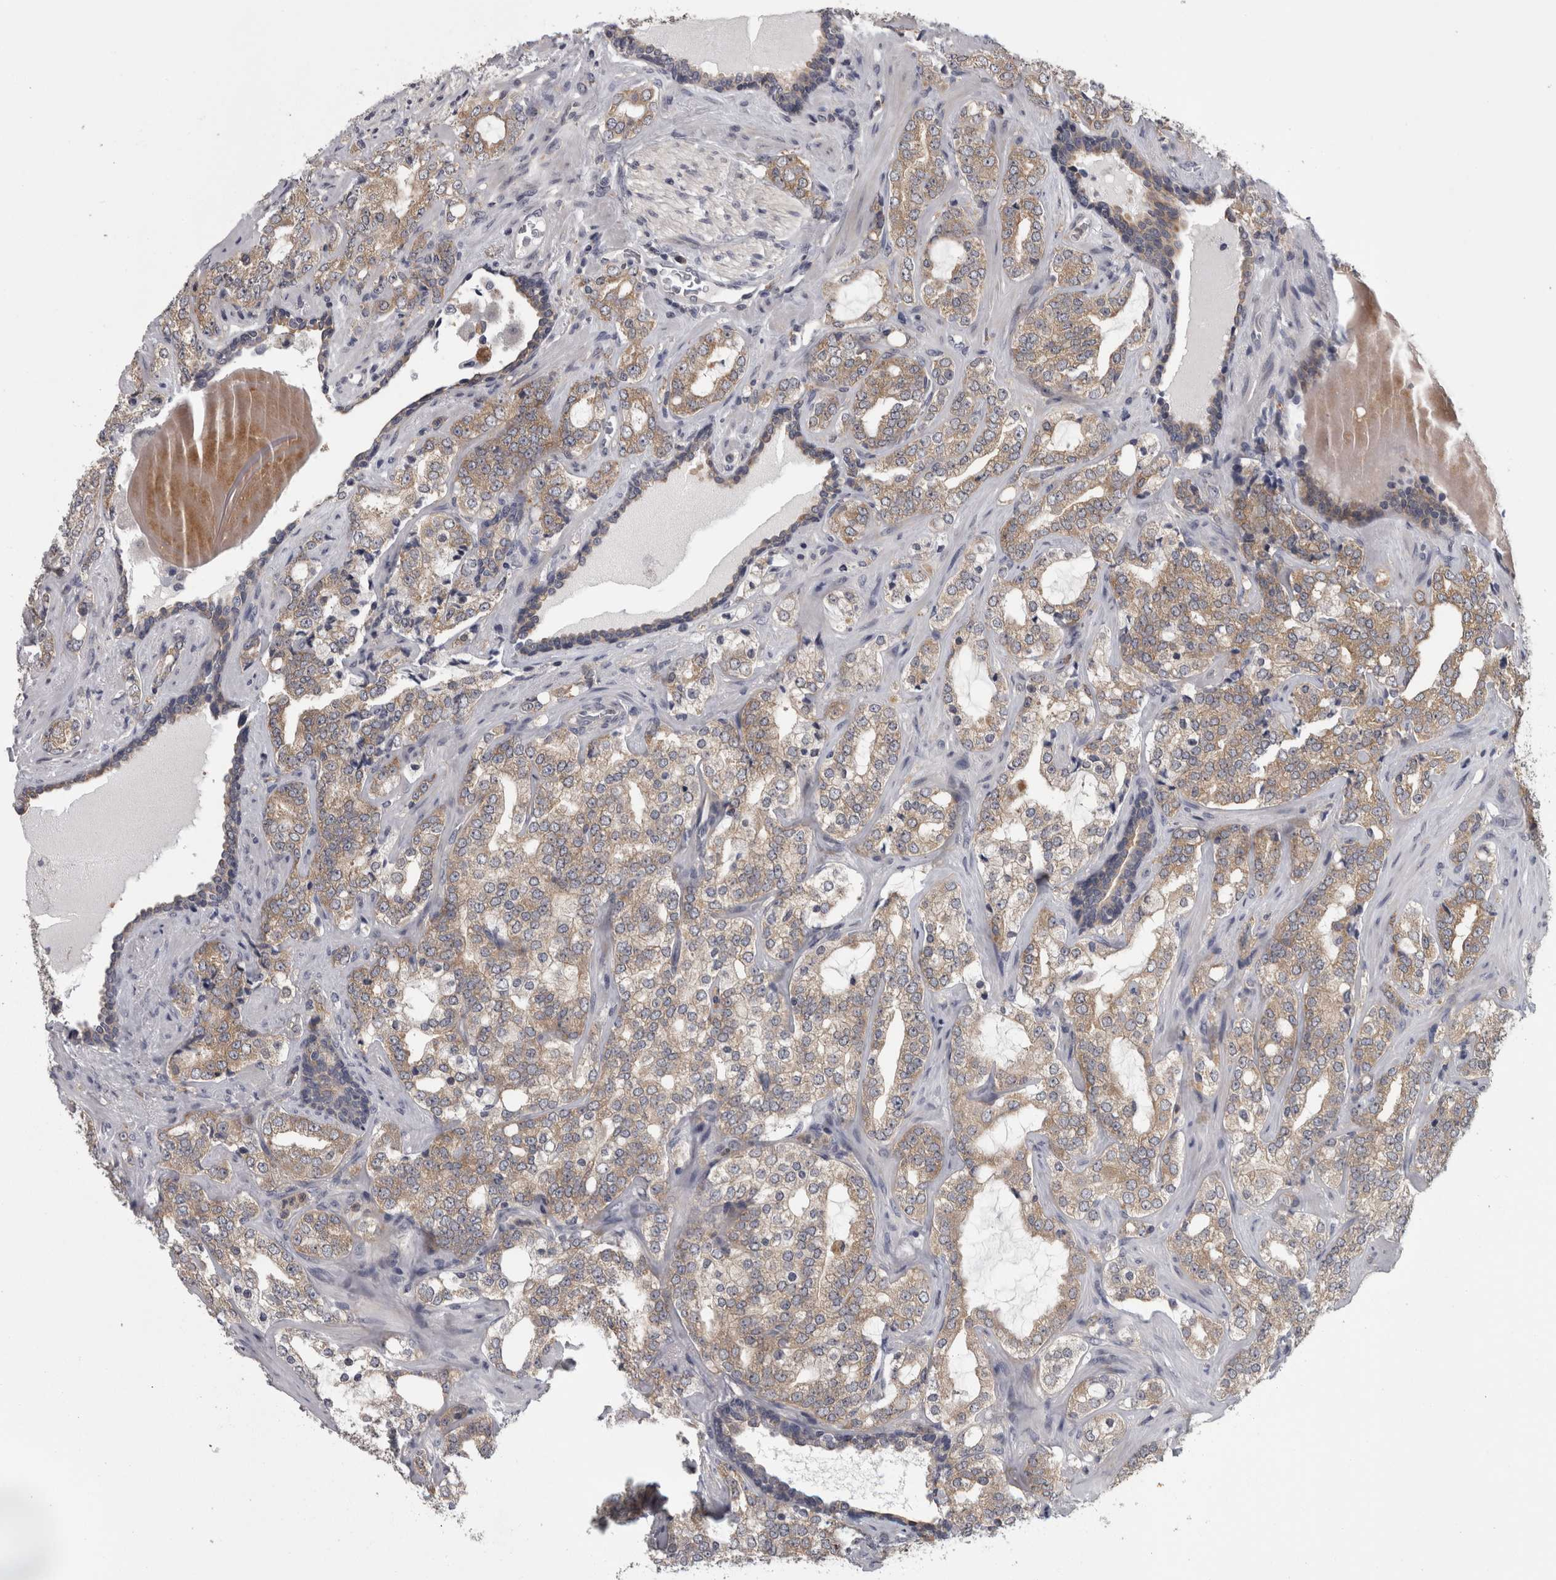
{"staining": {"intensity": "moderate", "quantity": "25%-75%", "location": "cytoplasmic/membranous"}, "tissue": "prostate cancer", "cell_type": "Tumor cells", "image_type": "cancer", "snomed": [{"axis": "morphology", "description": "Adenocarcinoma, High grade"}, {"axis": "topography", "description": "Prostate"}], "caption": "A brown stain highlights moderate cytoplasmic/membranous positivity of a protein in prostate high-grade adenocarcinoma tumor cells.", "gene": "PRKCI", "patient": {"sex": "male", "age": 64}}